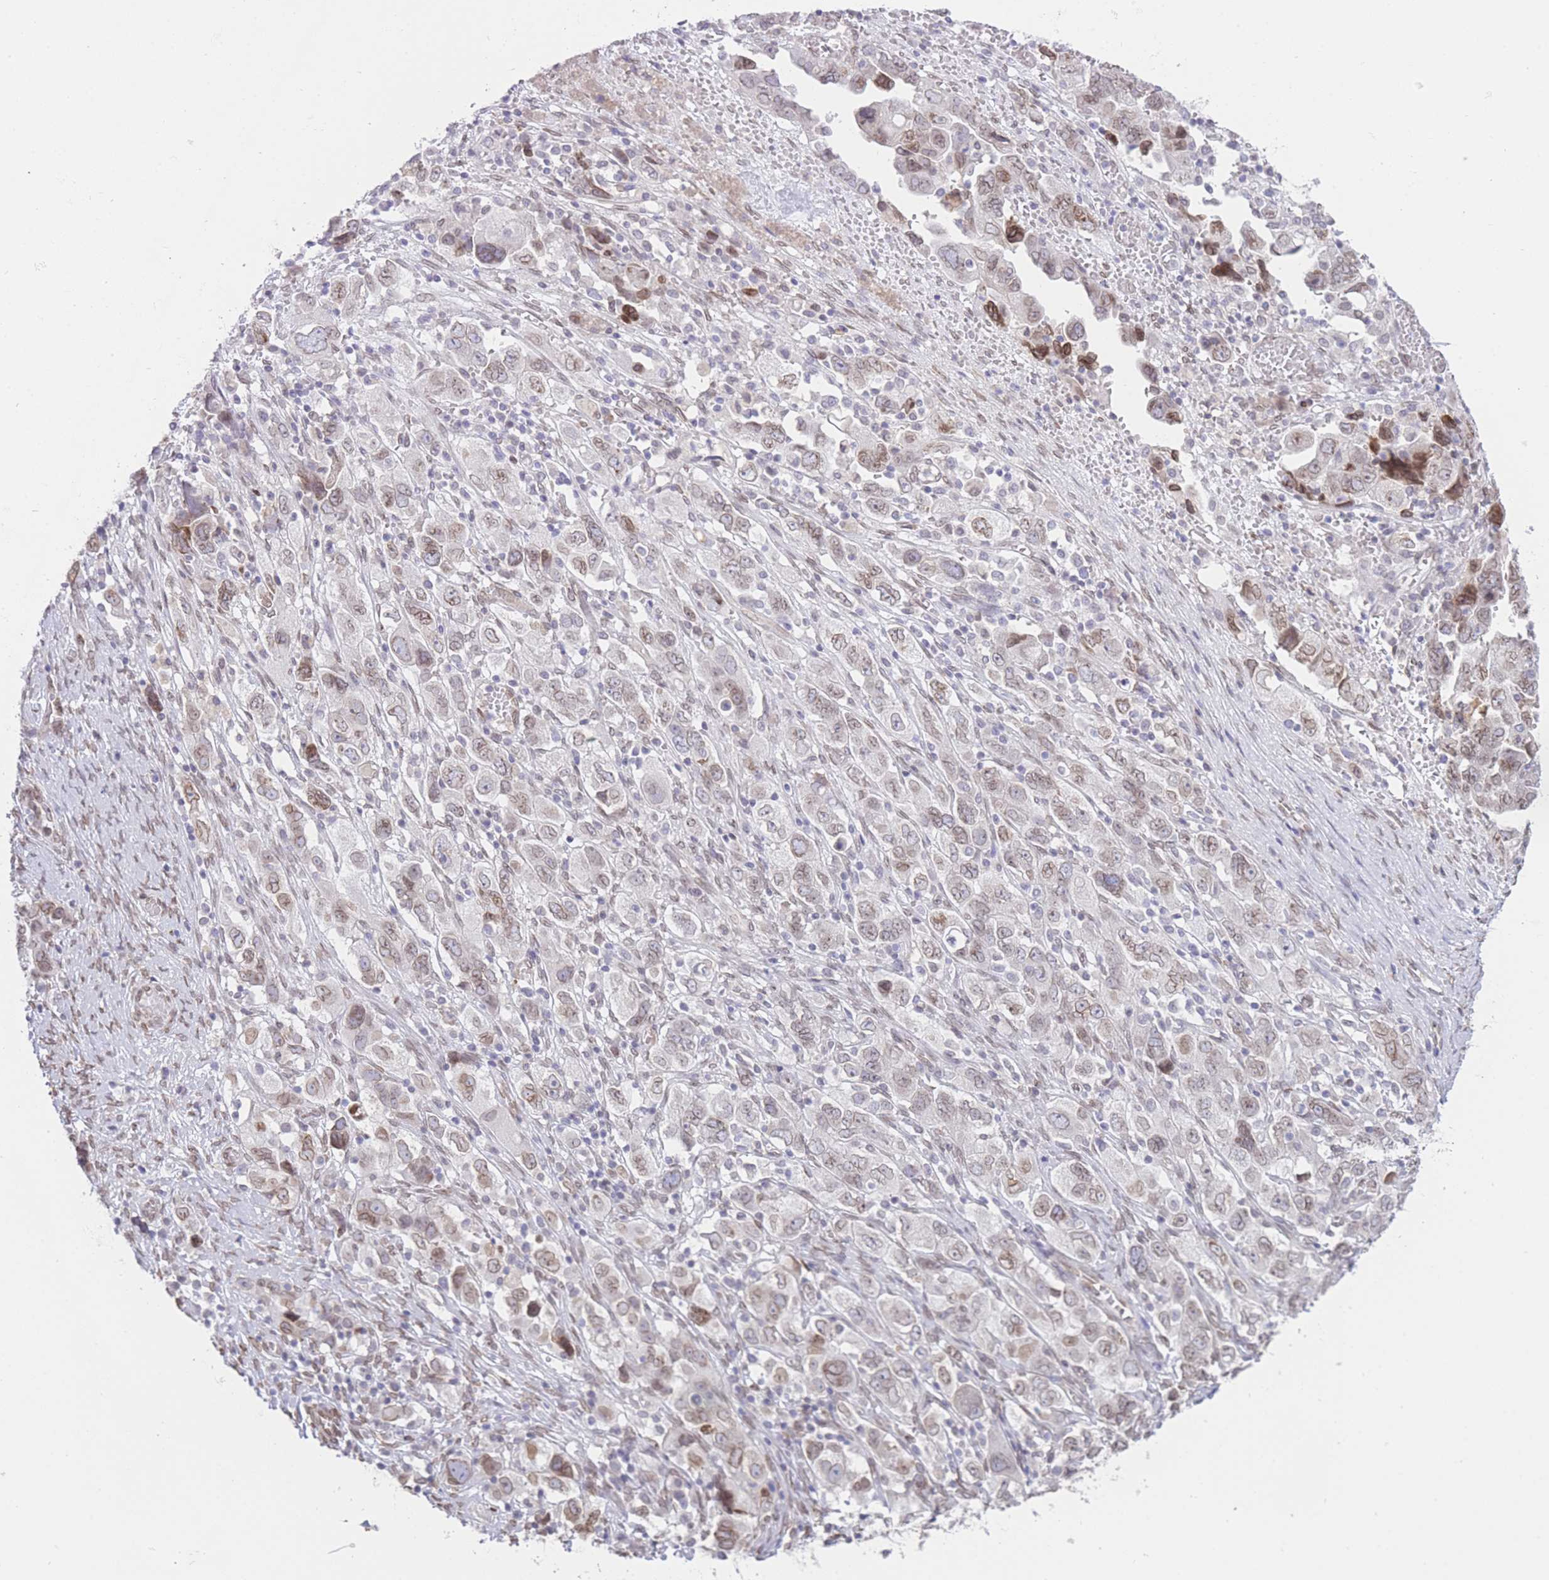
{"staining": {"intensity": "weak", "quantity": ">75%", "location": "nuclear"}, "tissue": "ovarian cancer", "cell_type": "Tumor cells", "image_type": "cancer", "snomed": [{"axis": "morphology", "description": "Carcinoma, NOS"}, {"axis": "morphology", "description": "Cystadenocarcinoma, serous, NOS"}, {"axis": "topography", "description": "Ovary"}], "caption": "Immunohistochemical staining of ovarian cancer displays low levels of weak nuclear protein expression in approximately >75% of tumor cells.", "gene": "OR10AD1", "patient": {"sex": "female", "age": 69}}